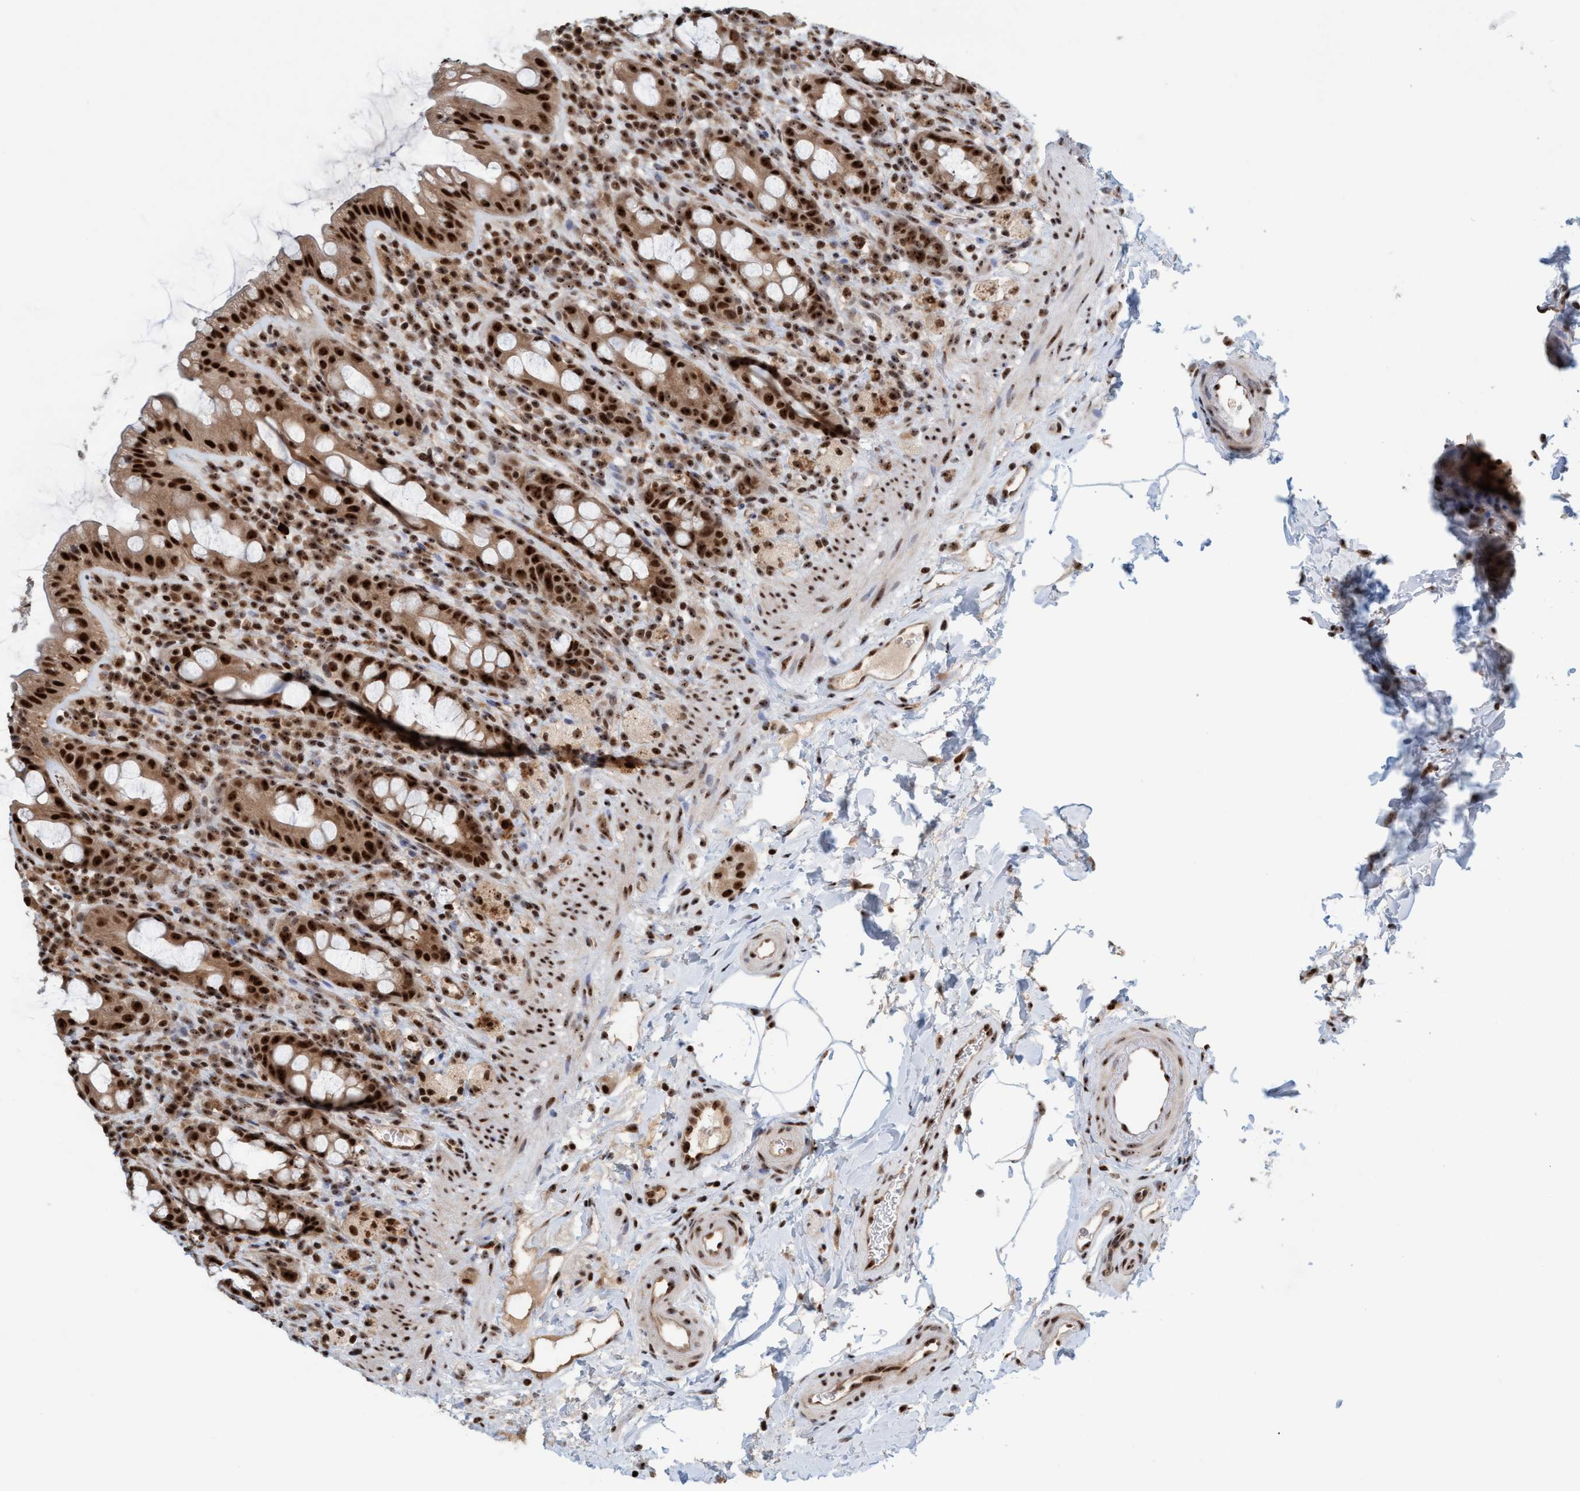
{"staining": {"intensity": "strong", "quantity": ">75%", "location": "nuclear"}, "tissue": "rectum", "cell_type": "Glandular cells", "image_type": "normal", "snomed": [{"axis": "morphology", "description": "Normal tissue, NOS"}, {"axis": "topography", "description": "Rectum"}], "caption": "This histopathology image shows immunohistochemistry (IHC) staining of normal human rectum, with high strong nuclear positivity in approximately >75% of glandular cells.", "gene": "SMCR8", "patient": {"sex": "male", "age": 44}}